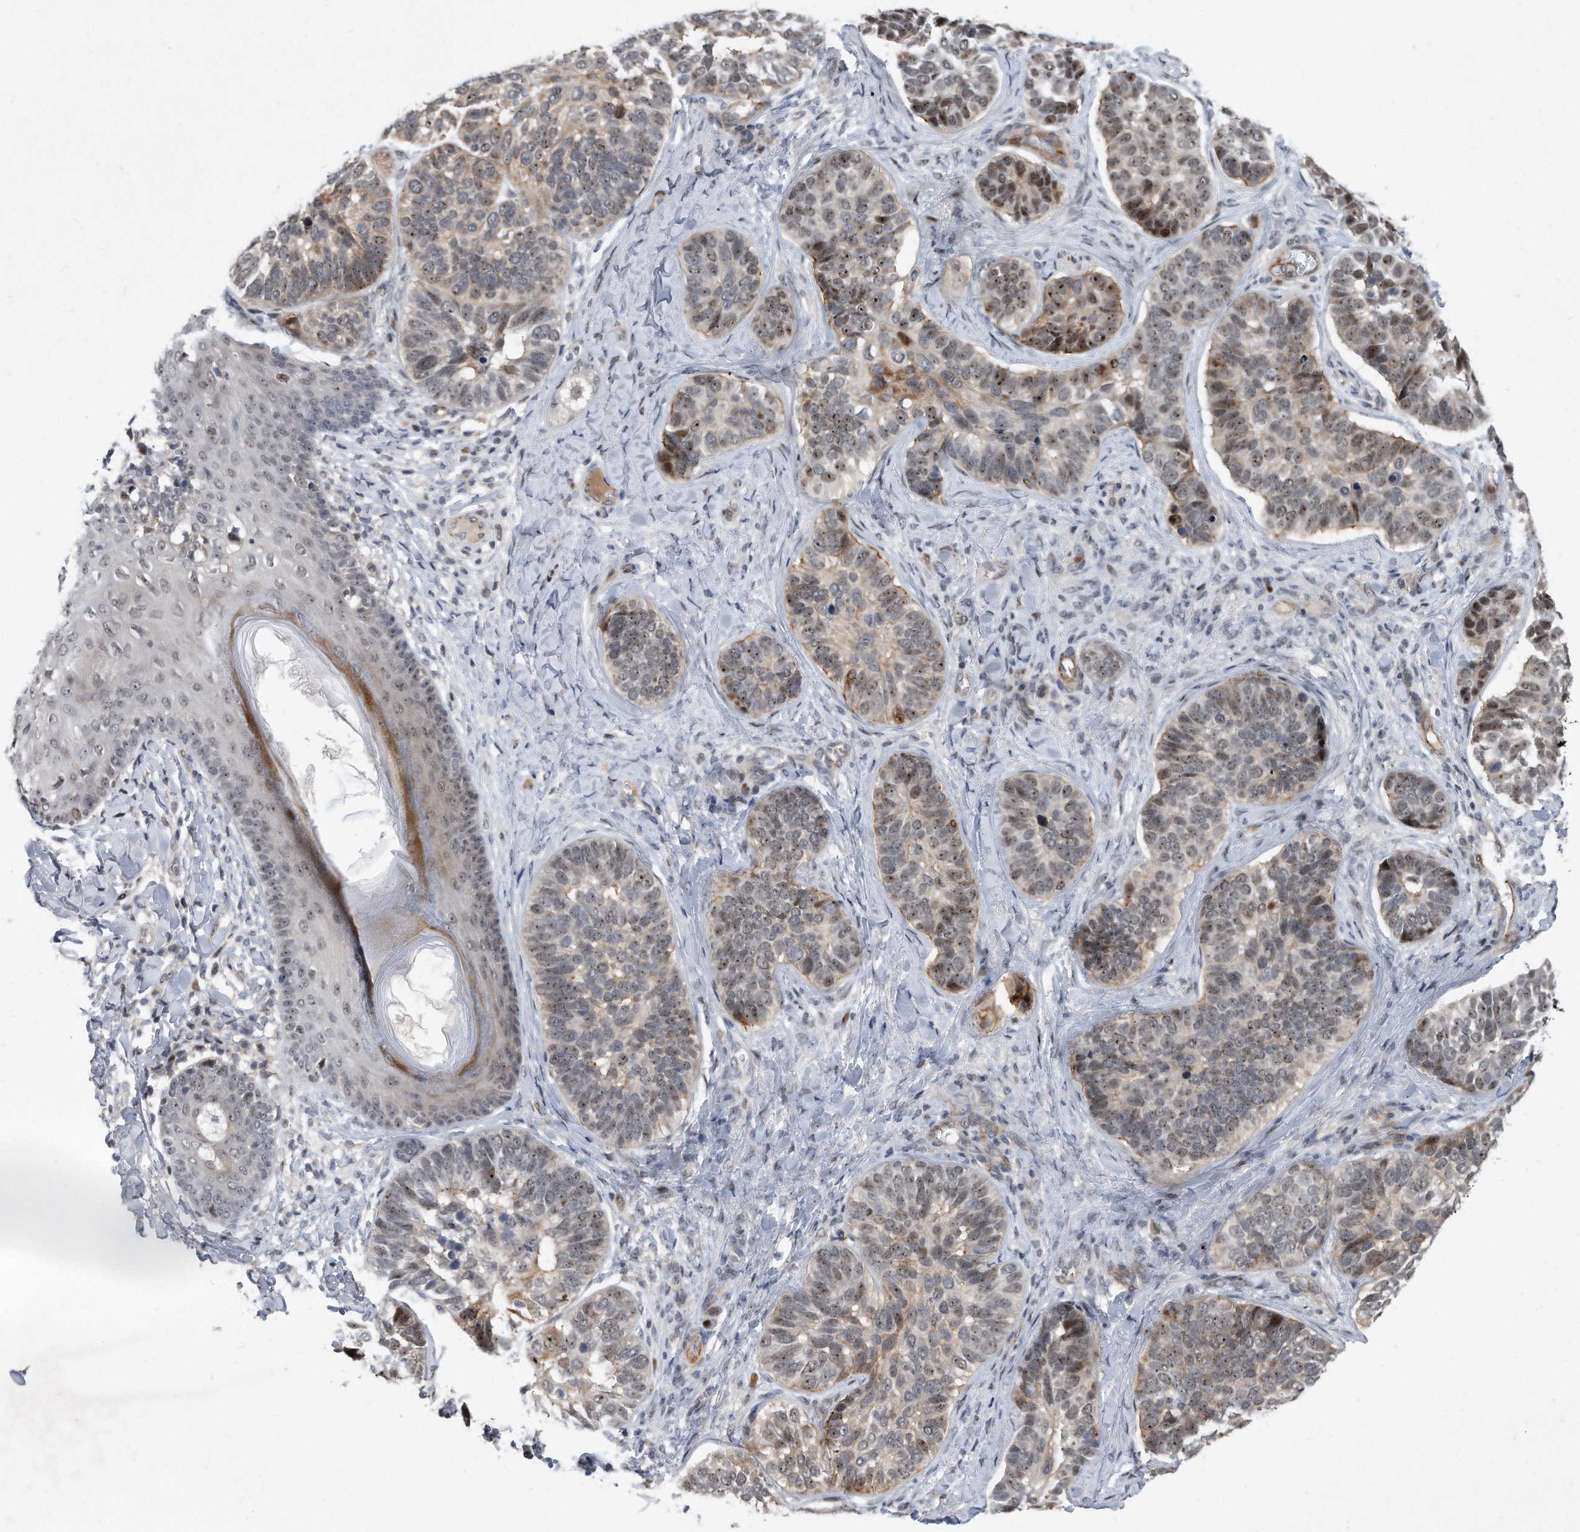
{"staining": {"intensity": "moderate", "quantity": "25%-75%", "location": "nuclear"}, "tissue": "skin cancer", "cell_type": "Tumor cells", "image_type": "cancer", "snomed": [{"axis": "morphology", "description": "Basal cell carcinoma"}, {"axis": "topography", "description": "Skin"}], "caption": "Human skin cancer stained with a protein marker displays moderate staining in tumor cells.", "gene": "PGBD2", "patient": {"sex": "male", "age": 62}}